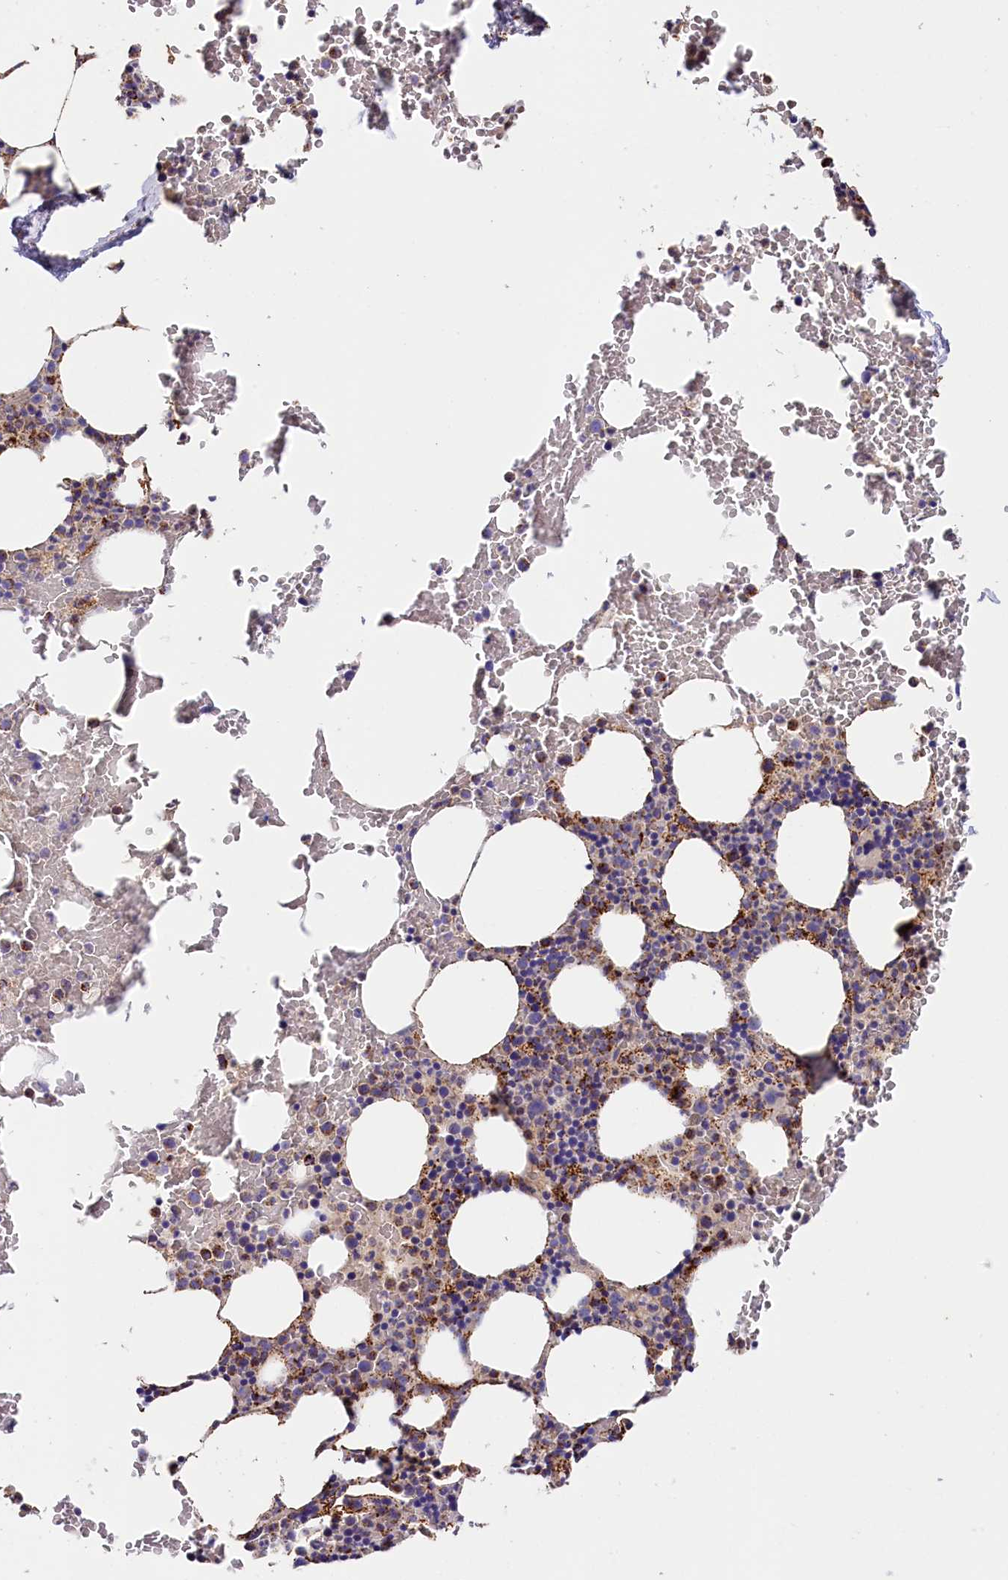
{"staining": {"intensity": "negative", "quantity": "none", "location": "none"}, "tissue": "bone marrow", "cell_type": "Hematopoietic cells", "image_type": "normal", "snomed": [{"axis": "morphology", "description": "Normal tissue, NOS"}, {"axis": "morphology", "description": "Inflammation, NOS"}, {"axis": "topography", "description": "Bone marrow"}], "caption": "Immunohistochemical staining of unremarkable bone marrow exhibits no significant staining in hematopoietic cells.", "gene": "AKTIP", "patient": {"sex": "female", "age": 78}}